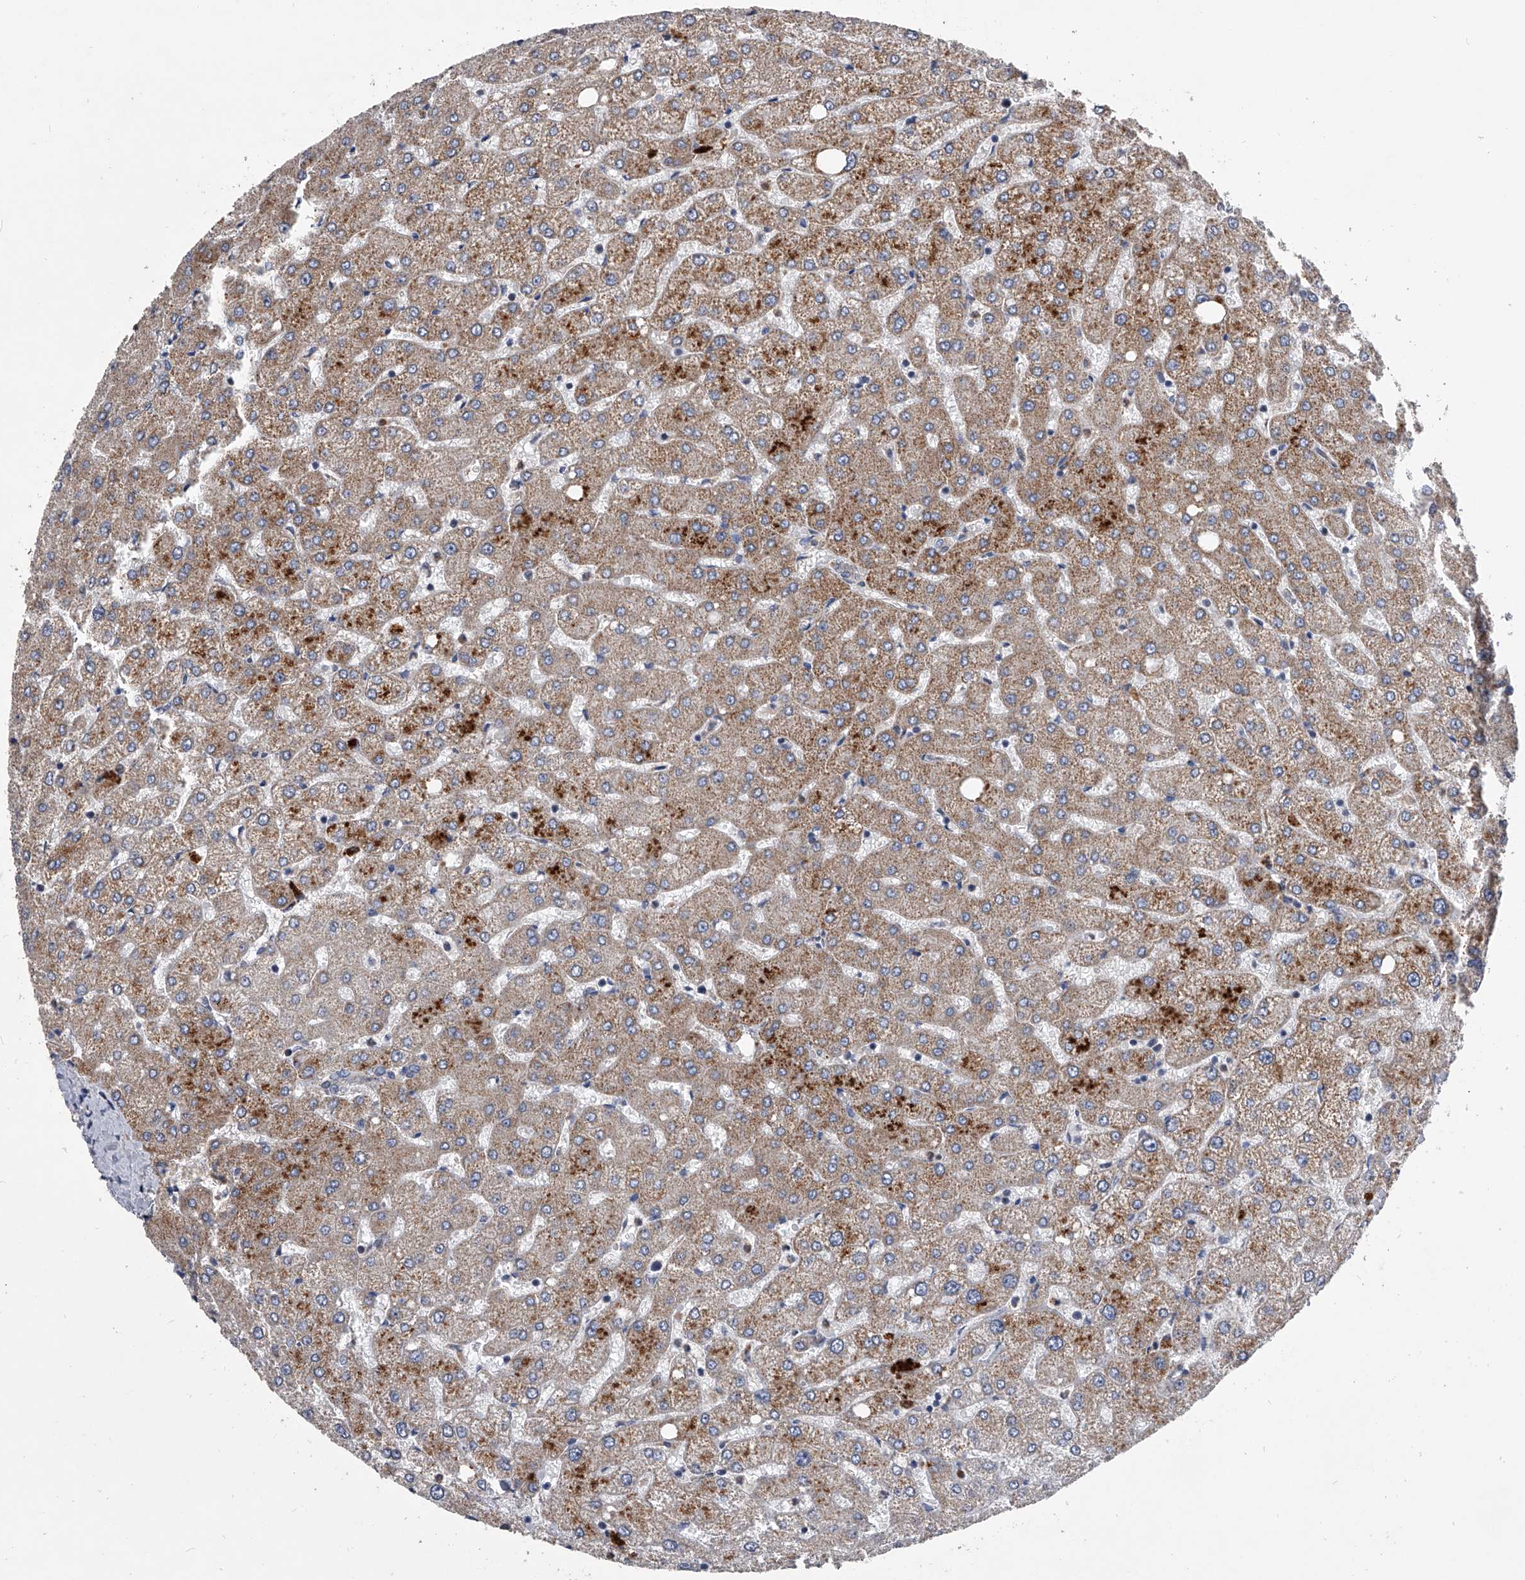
{"staining": {"intensity": "negative", "quantity": "none", "location": "none"}, "tissue": "liver", "cell_type": "Cholangiocytes", "image_type": "normal", "snomed": [{"axis": "morphology", "description": "Normal tissue, NOS"}, {"axis": "topography", "description": "Liver"}], "caption": "Immunohistochemistry (IHC) micrograph of unremarkable liver: human liver stained with DAB (3,3'-diaminobenzidine) shows no significant protein expression in cholangiocytes. (DAB (3,3'-diaminobenzidine) IHC with hematoxylin counter stain).", "gene": "NRP1", "patient": {"sex": "female", "age": 54}}